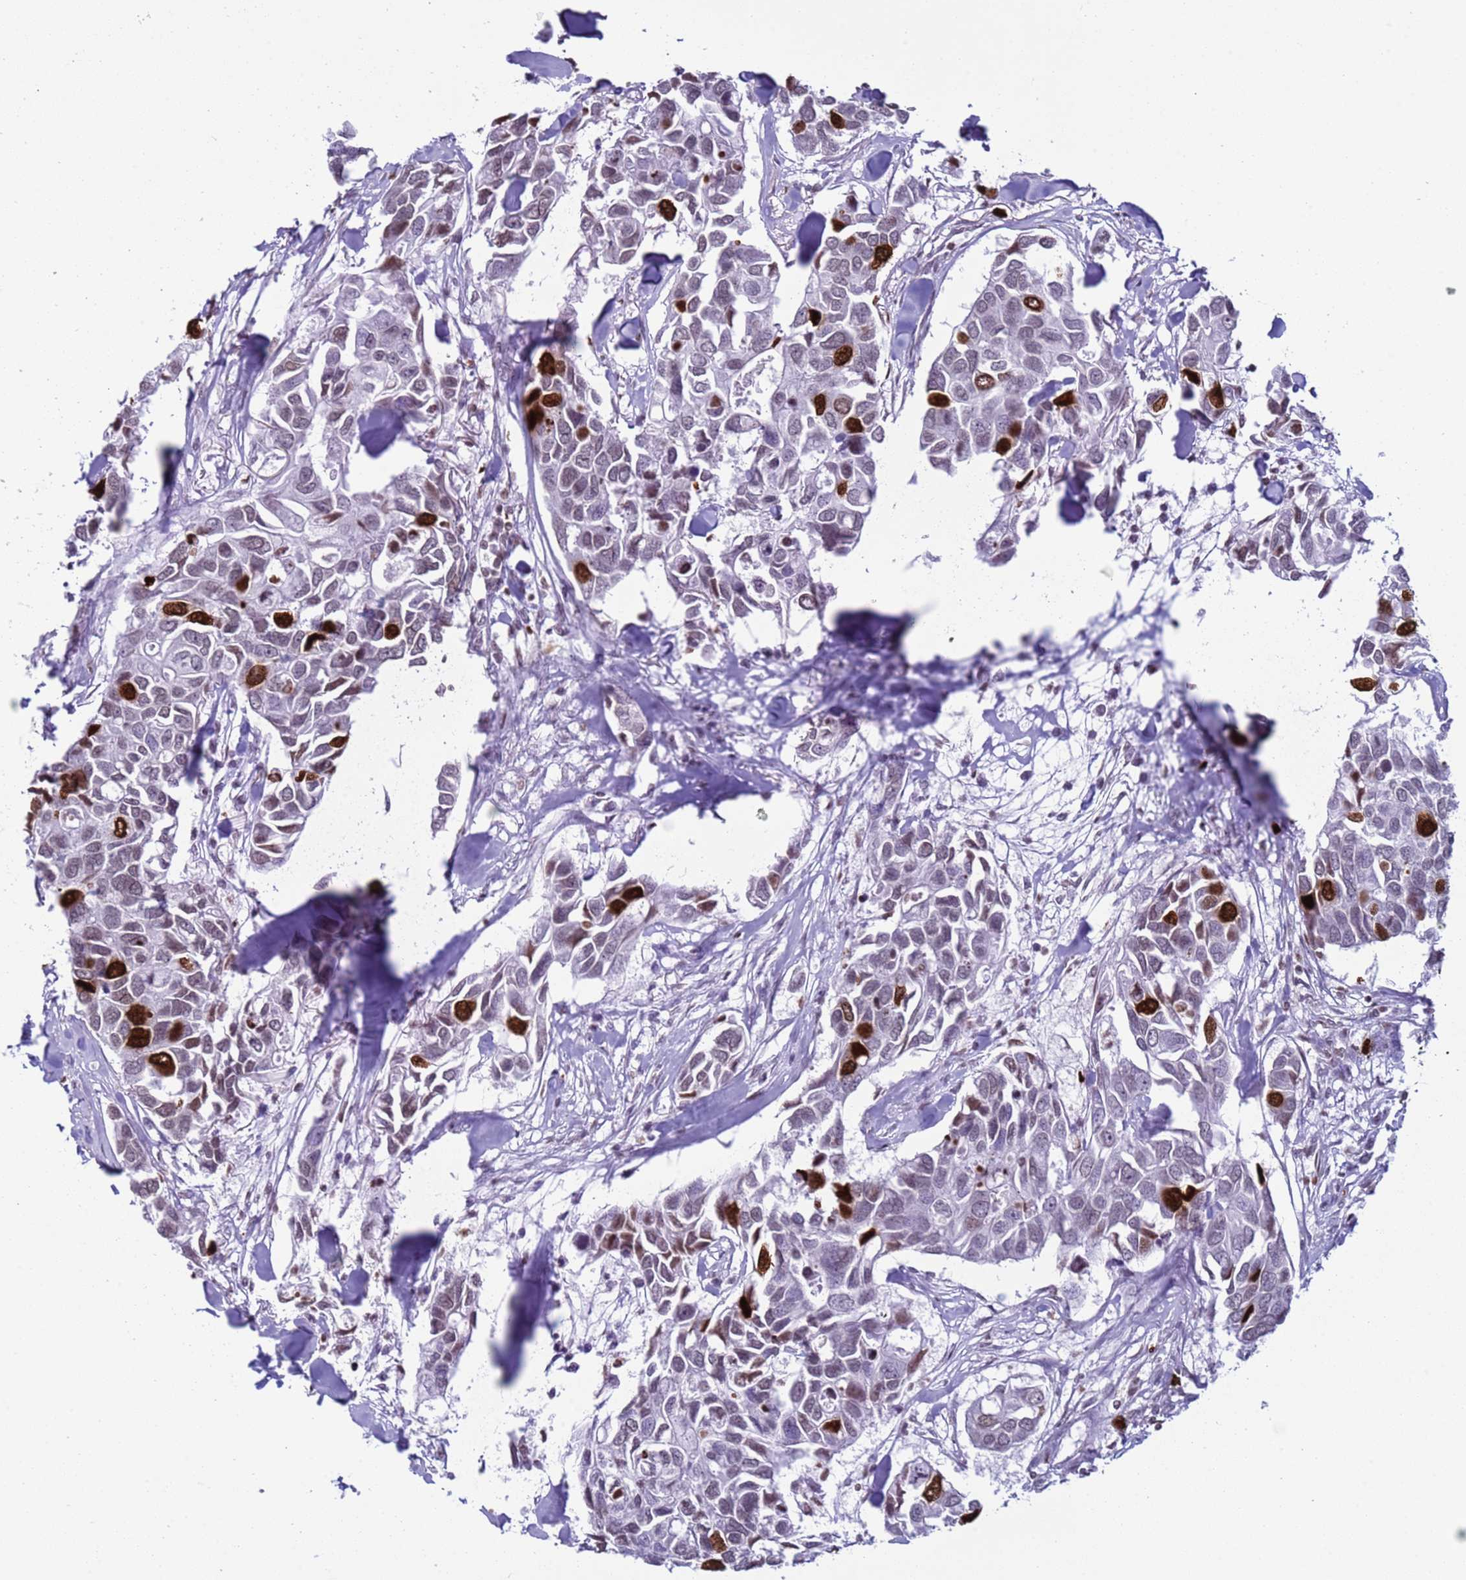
{"staining": {"intensity": "strong", "quantity": "25%-75%", "location": "nuclear"}, "tissue": "breast cancer", "cell_type": "Tumor cells", "image_type": "cancer", "snomed": [{"axis": "morphology", "description": "Duct carcinoma"}, {"axis": "topography", "description": "Breast"}], "caption": "Immunohistochemistry (IHC) image of neoplastic tissue: intraductal carcinoma (breast) stained using immunohistochemistry displays high levels of strong protein expression localized specifically in the nuclear of tumor cells, appearing as a nuclear brown color.", "gene": "H4C8", "patient": {"sex": "female", "age": 83}}